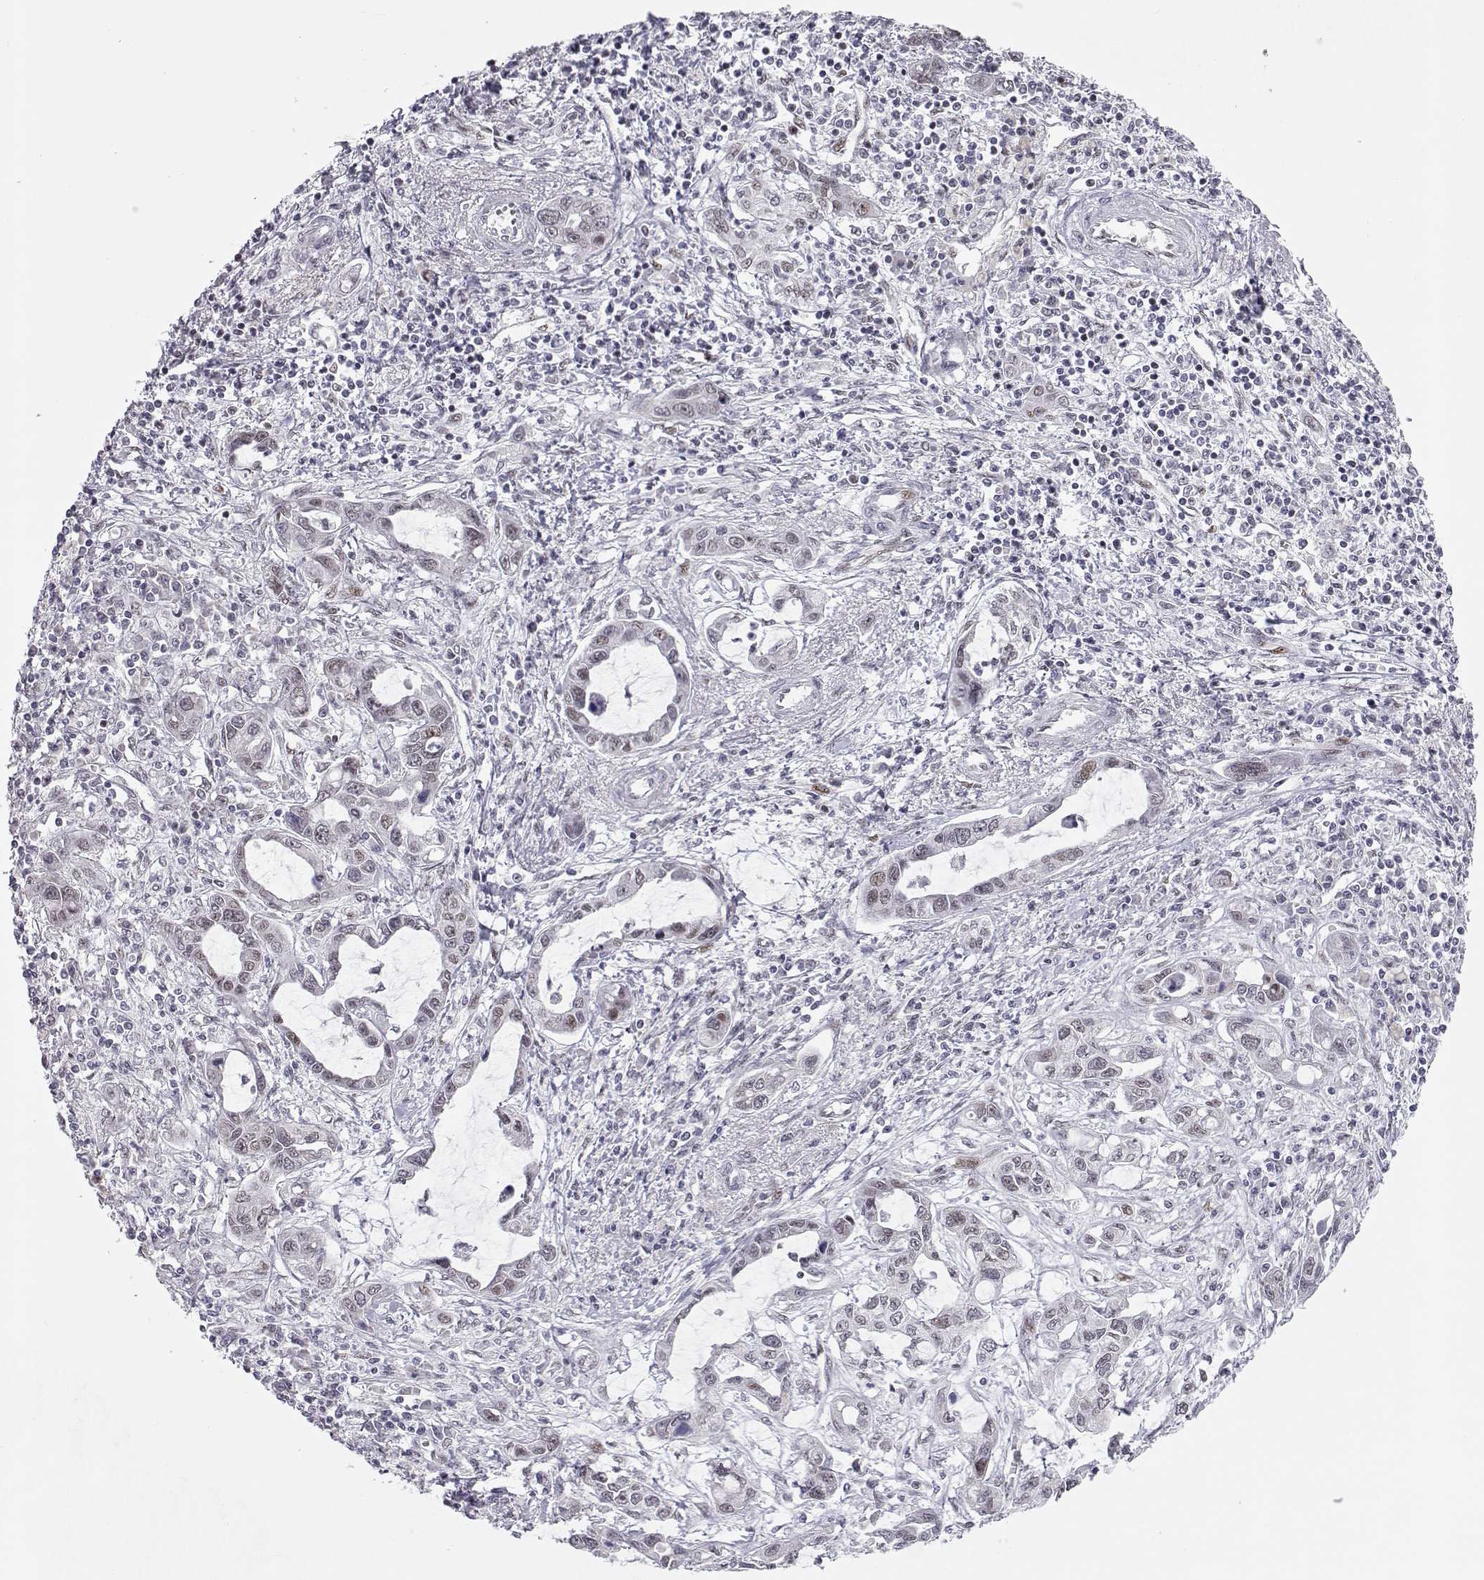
{"staining": {"intensity": "negative", "quantity": "none", "location": "none"}, "tissue": "liver cancer", "cell_type": "Tumor cells", "image_type": "cancer", "snomed": [{"axis": "morphology", "description": "Cholangiocarcinoma"}, {"axis": "topography", "description": "Liver"}], "caption": "This is an immunohistochemistry (IHC) micrograph of cholangiocarcinoma (liver). There is no expression in tumor cells.", "gene": "SIX6", "patient": {"sex": "male", "age": 58}}